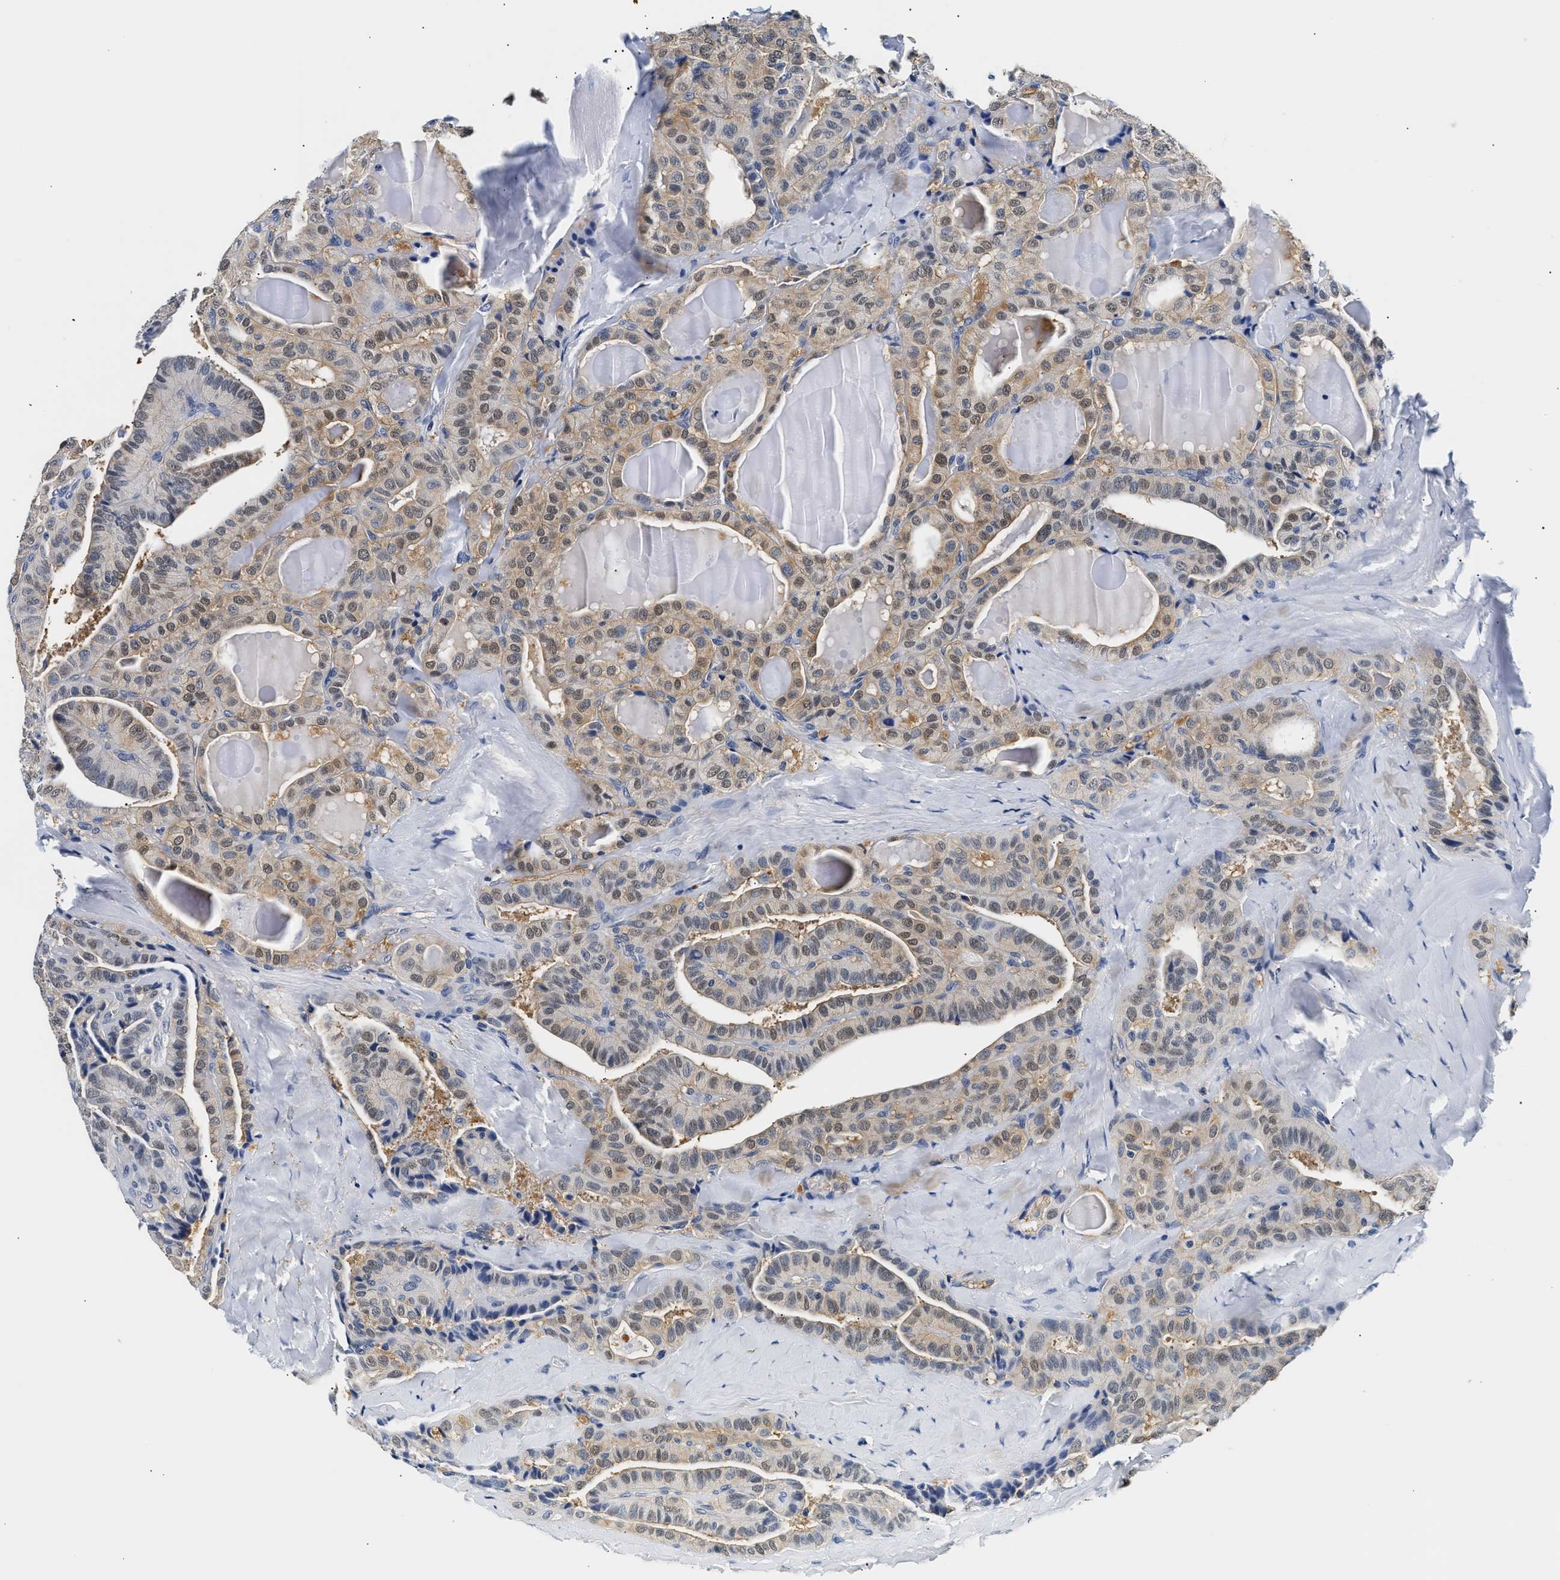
{"staining": {"intensity": "weak", "quantity": ">75%", "location": "cytoplasmic/membranous,nuclear"}, "tissue": "thyroid cancer", "cell_type": "Tumor cells", "image_type": "cancer", "snomed": [{"axis": "morphology", "description": "Papillary adenocarcinoma, NOS"}, {"axis": "topography", "description": "Thyroid gland"}], "caption": "Thyroid cancer was stained to show a protein in brown. There is low levels of weak cytoplasmic/membranous and nuclear positivity in about >75% of tumor cells.", "gene": "UCHL3", "patient": {"sex": "male", "age": 77}}